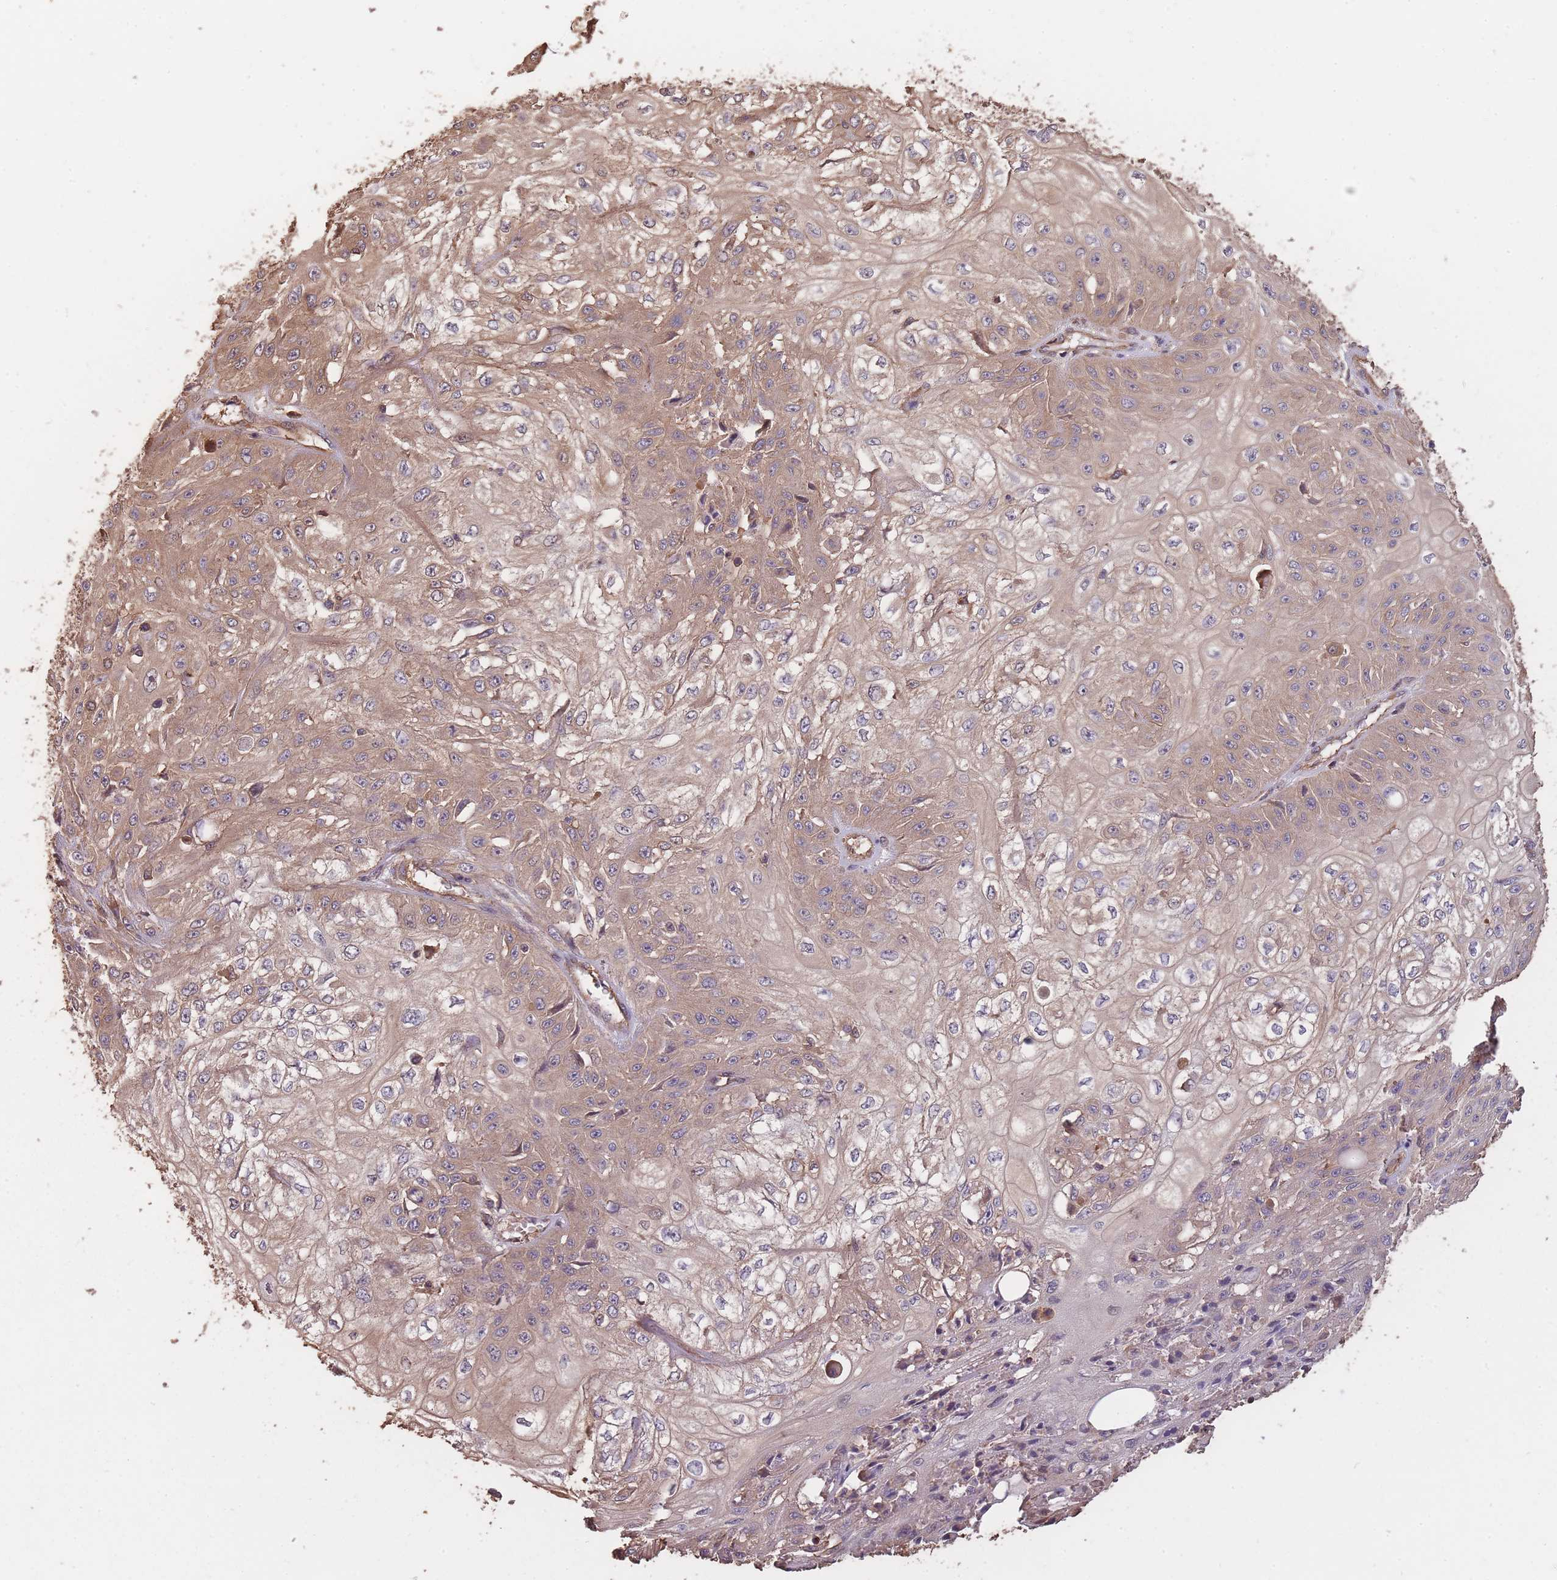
{"staining": {"intensity": "weak", "quantity": ">75%", "location": "cytoplasmic/membranous"}, "tissue": "skin cancer", "cell_type": "Tumor cells", "image_type": "cancer", "snomed": [{"axis": "morphology", "description": "Squamous cell carcinoma, NOS"}, {"axis": "morphology", "description": "Squamous cell carcinoma, metastatic, NOS"}, {"axis": "topography", "description": "Skin"}, {"axis": "topography", "description": "Lymph node"}], "caption": "A low amount of weak cytoplasmic/membranous positivity is seen in approximately >75% of tumor cells in skin cancer tissue.", "gene": "ARMH3", "patient": {"sex": "male", "age": 75}}